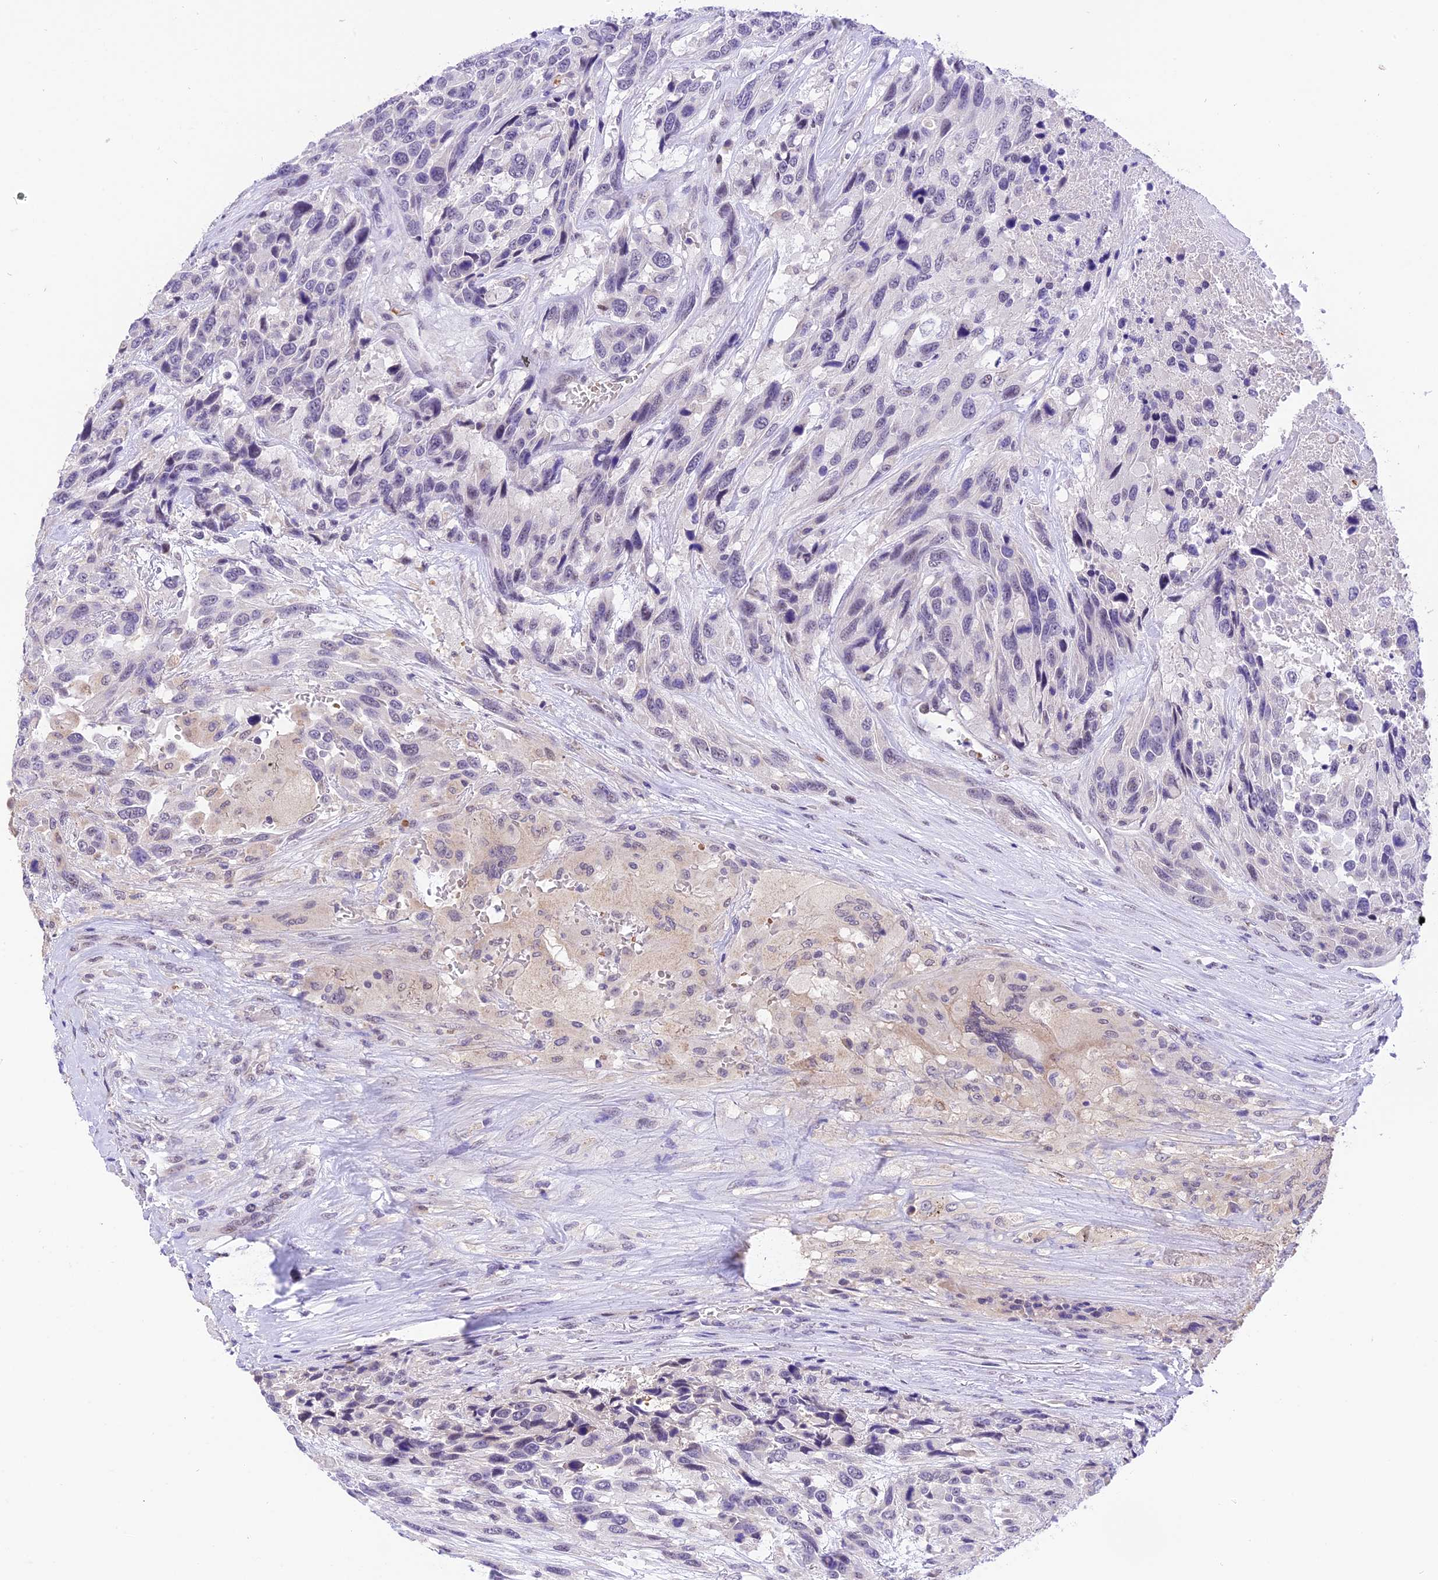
{"staining": {"intensity": "negative", "quantity": "none", "location": "none"}, "tissue": "urothelial cancer", "cell_type": "Tumor cells", "image_type": "cancer", "snomed": [{"axis": "morphology", "description": "Urothelial carcinoma, High grade"}, {"axis": "topography", "description": "Urinary bladder"}], "caption": "The IHC image has no significant positivity in tumor cells of urothelial cancer tissue.", "gene": "AHSP", "patient": {"sex": "female", "age": 70}}